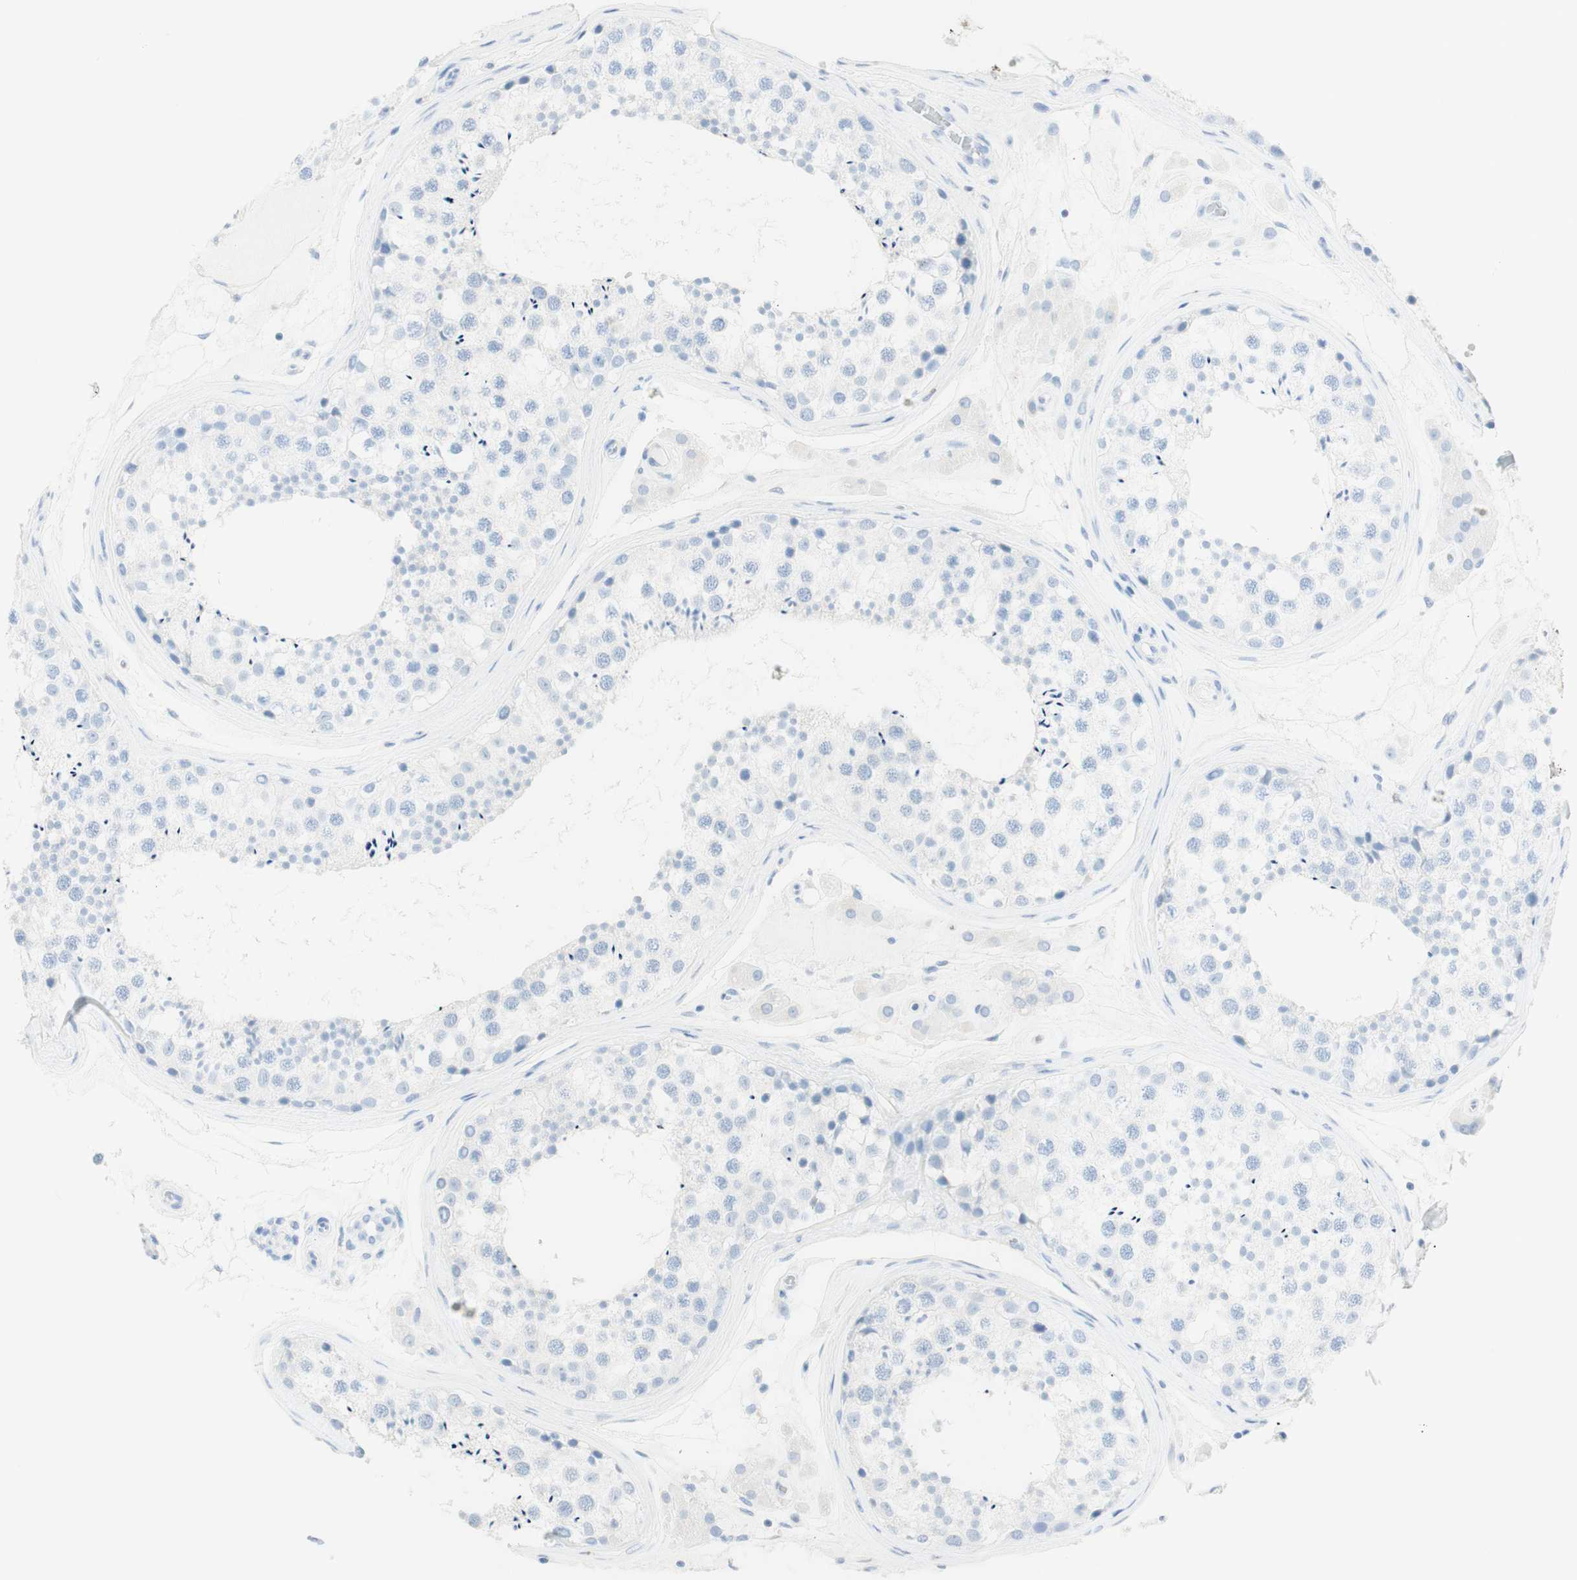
{"staining": {"intensity": "negative", "quantity": "none", "location": "none"}, "tissue": "testis", "cell_type": "Cells in seminiferous ducts", "image_type": "normal", "snomed": [{"axis": "morphology", "description": "Normal tissue, NOS"}, {"axis": "topography", "description": "Testis"}], "caption": "DAB immunohistochemical staining of unremarkable testis exhibits no significant staining in cells in seminiferous ducts.", "gene": "TPO", "patient": {"sex": "male", "age": 46}}